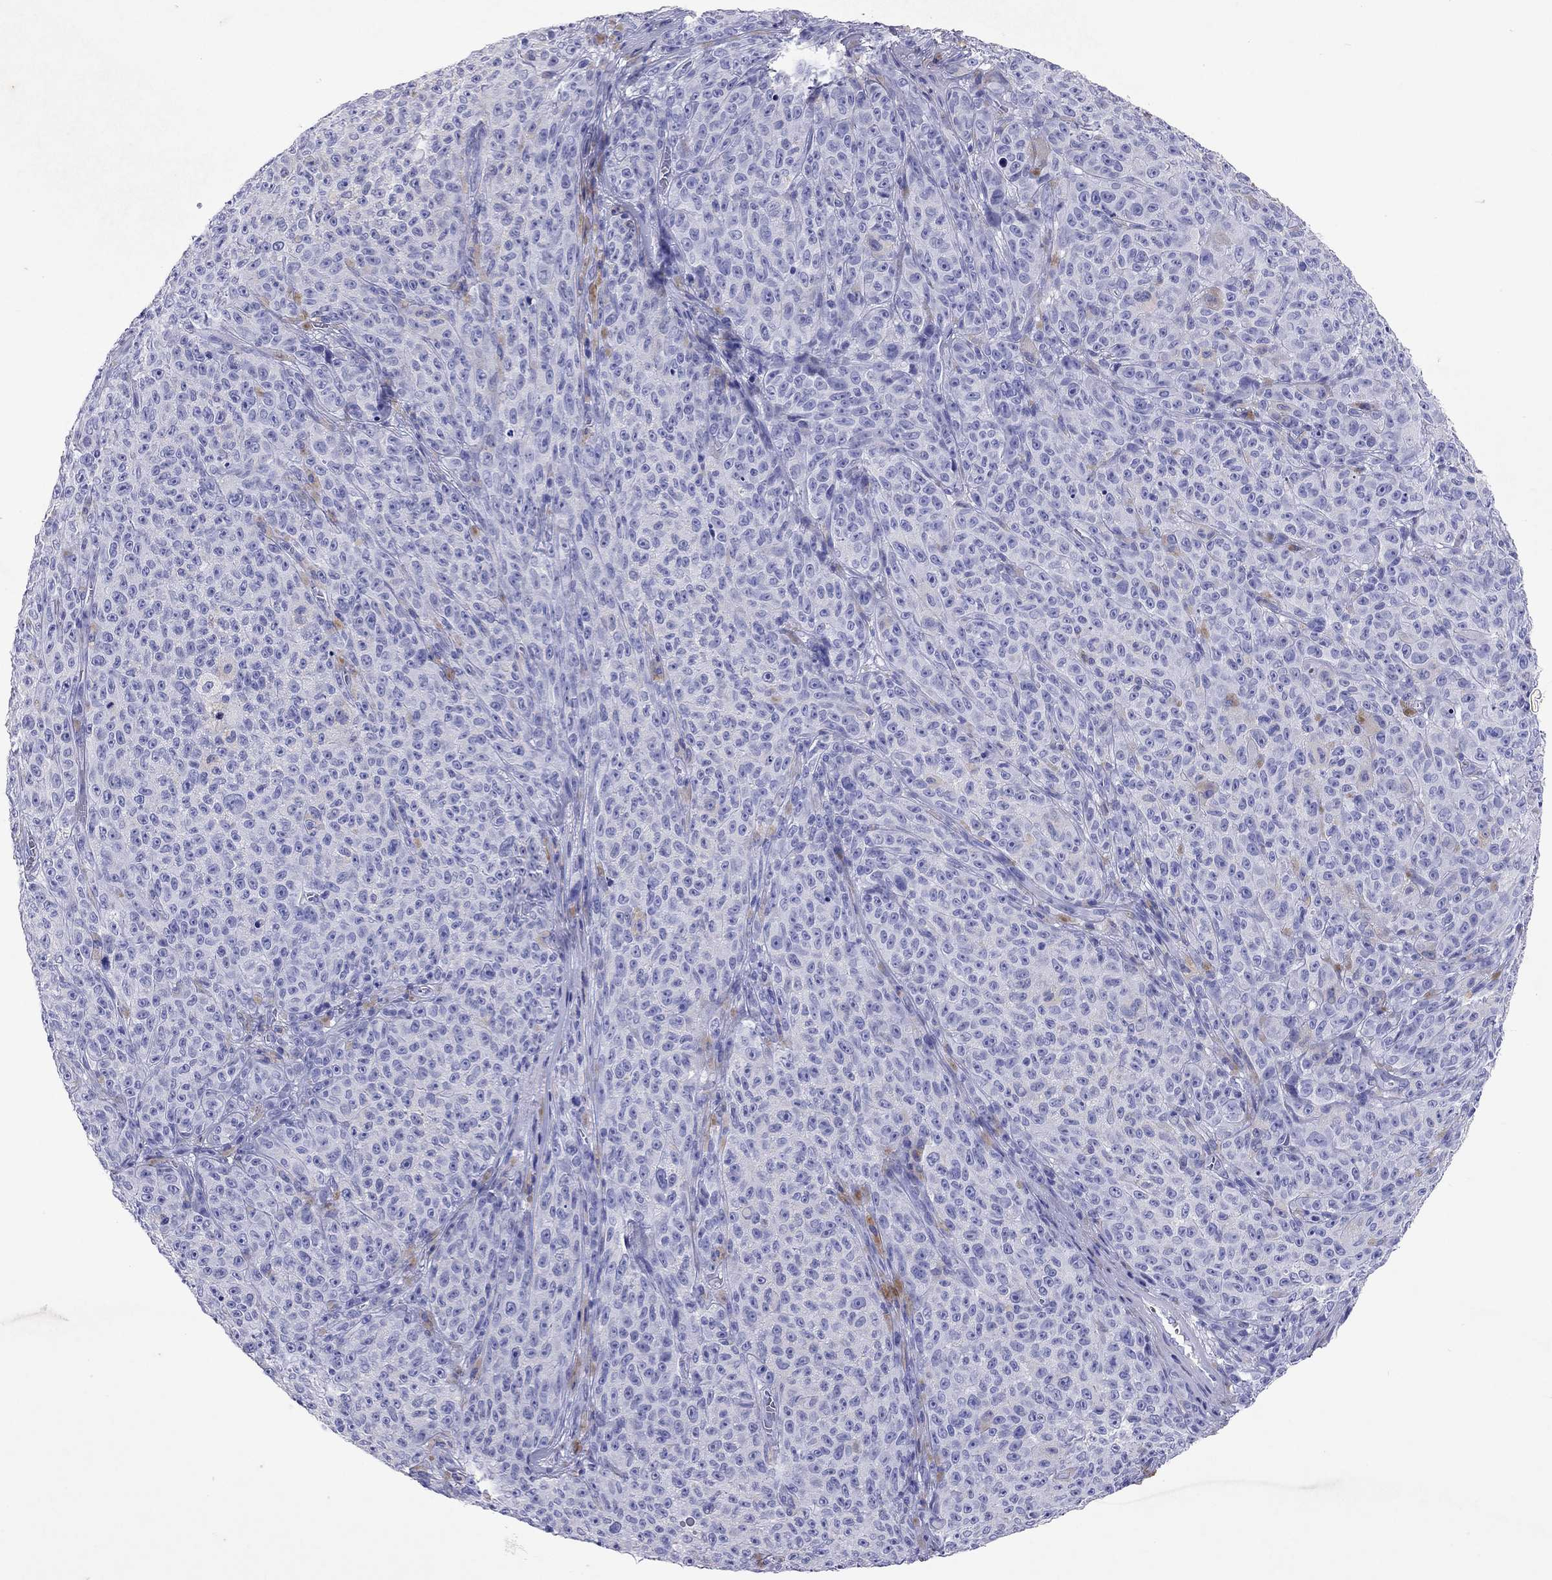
{"staining": {"intensity": "negative", "quantity": "none", "location": "none"}, "tissue": "melanoma", "cell_type": "Tumor cells", "image_type": "cancer", "snomed": [{"axis": "morphology", "description": "Malignant melanoma, NOS"}, {"axis": "topography", "description": "Skin"}], "caption": "This is an immunohistochemistry micrograph of malignant melanoma. There is no staining in tumor cells.", "gene": "ARMC12", "patient": {"sex": "female", "age": 82}}